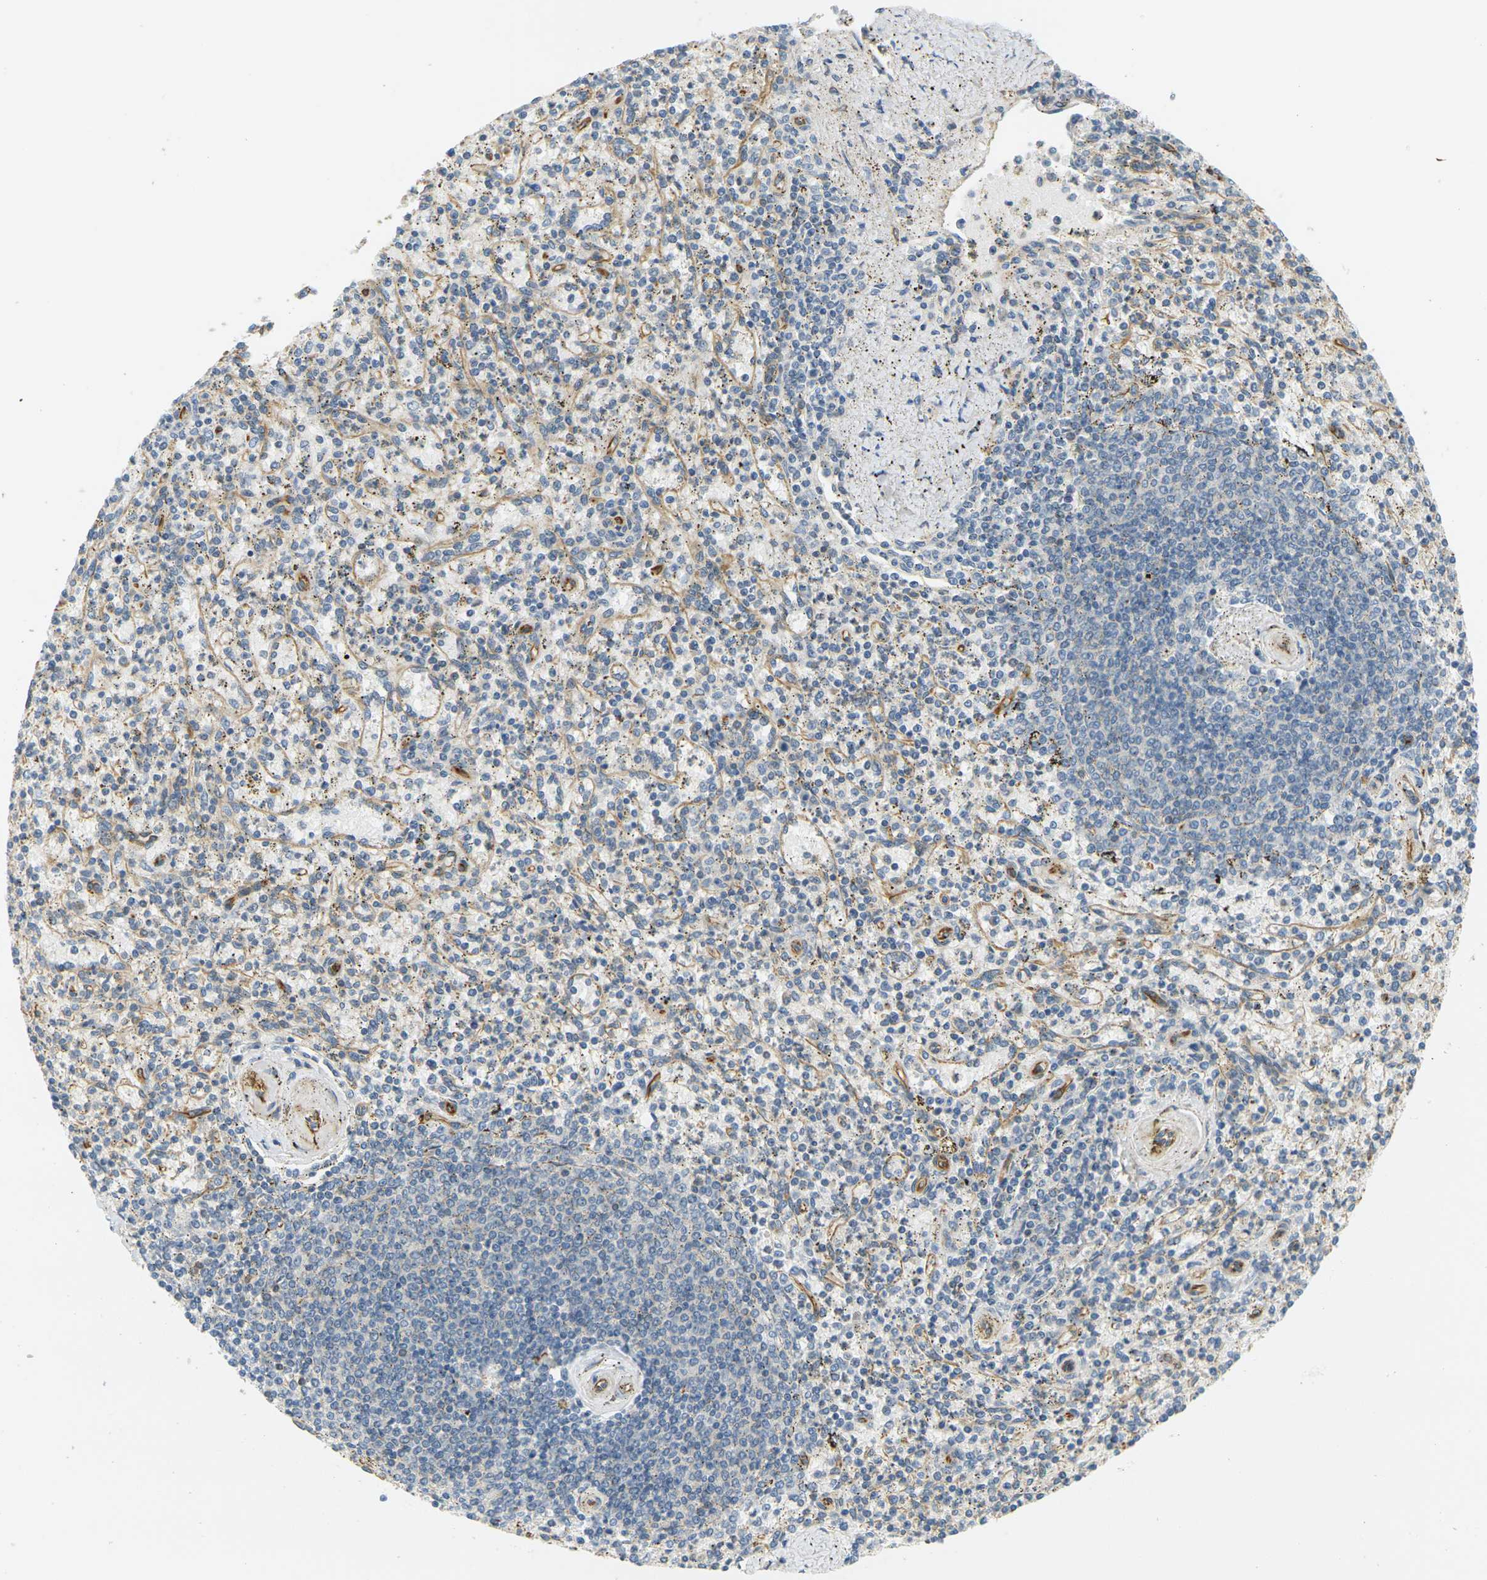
{"staining": {"intensity": "negative", "quantity": "none", "location": "none"}, "tissue": "spleen", "cell_type": "Cells in red pulp", "image_type": "normal", "snomed": [{"axis": "morphology", "description": "Normal tissue, NOS"}, {"axis": "topography", "description": "Spleen"}], "caption": "Protein analysis of unremarkable spleen exhibits no significant positivity in cells in red pulp.", "gene": "CYTH3", "patient": {"sex": "male", "age": 72}}